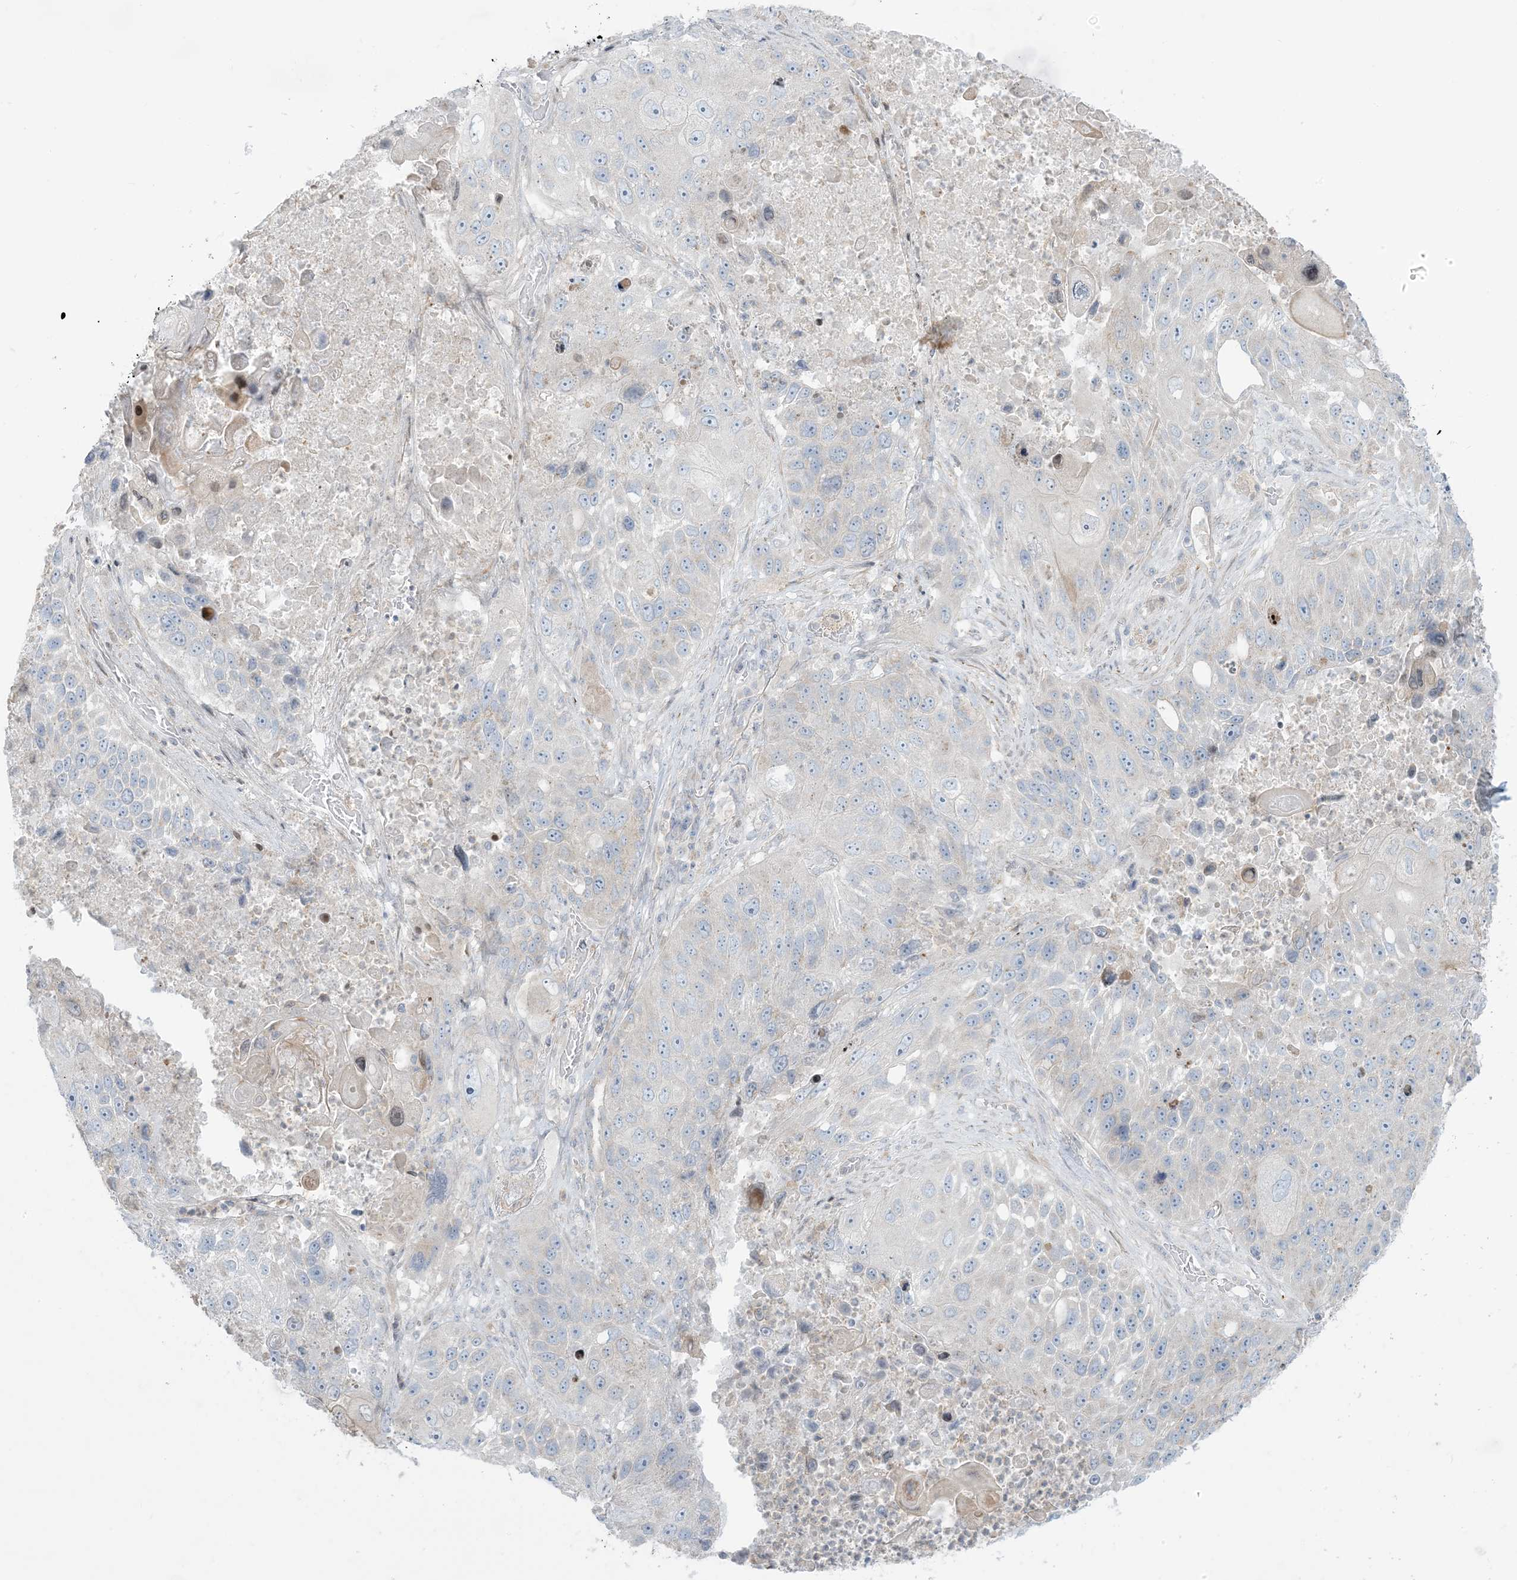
{"staining": {"intensity": "negative", "quantity": "none", "location": "none"}, "tissue": "lung cancer", "cell_type": "Tumor cells", "image_type": "cancer", "snomed": [{"axis": "morphology", "description": "Squamous cell carcinoma, NOS"}, {"axis": "topography", "description": "Lung"}], "caption": "Micrograph shows no significant protein positivity in tumor cells of lung cancer (squamous cell carcinoma).", "gene": "AFTPH", "patient": {"sex": "male", "age": 61}}